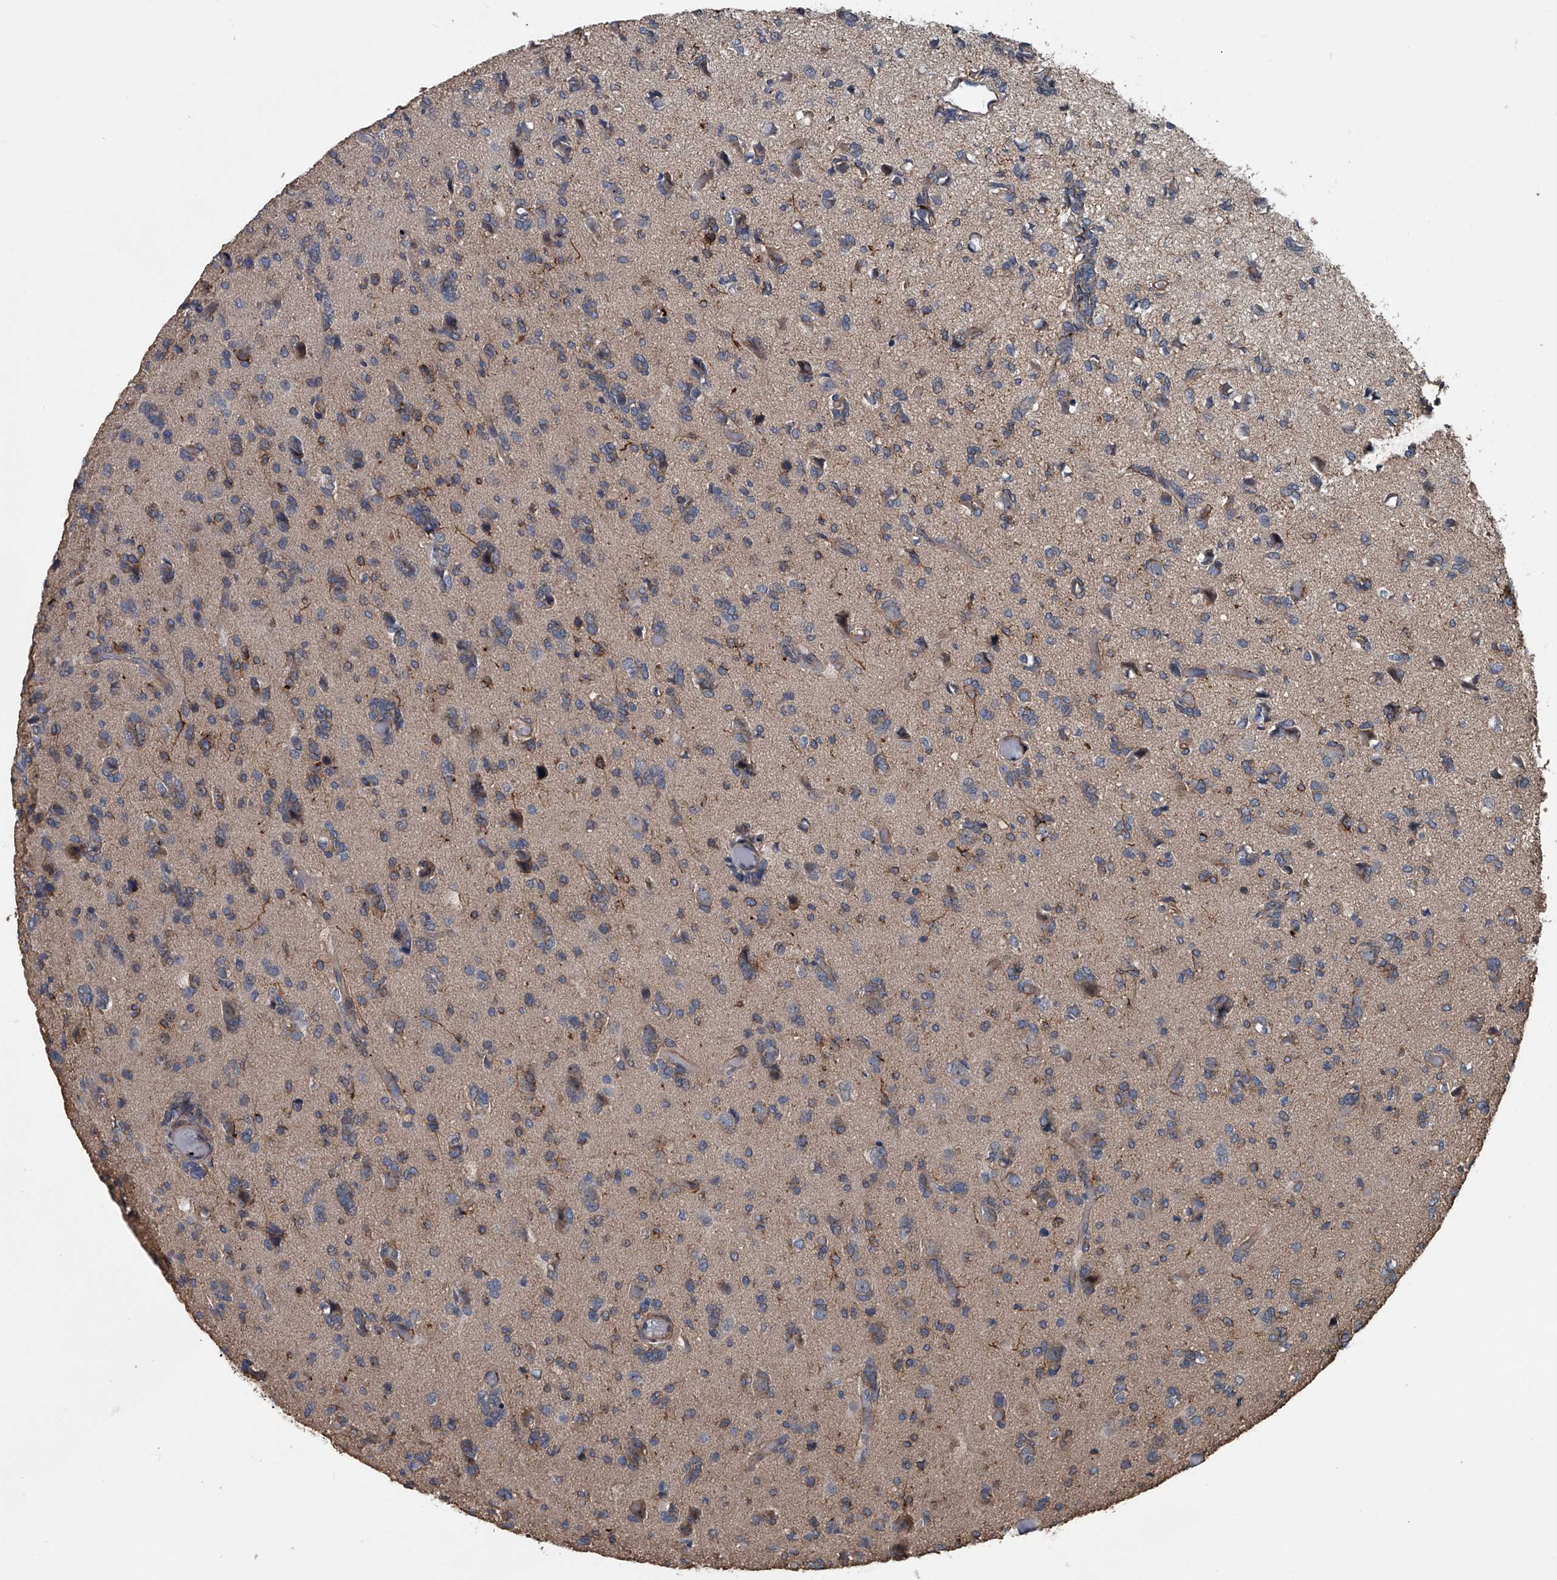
{"staining": {"intensity": "weak", "quantity": "<25%", "location": "cytoplasmic/membranous"}, "tissue": "glioma", "cell_type": "Tumor cells", "image_type": "cancer", "snomed": [{"axis": "morphology", "description": "Glioma, malignant, High grade"}, {"axis": "topography", "description": "Brain"}], "caption": "High-grade glioma (malignant) was stained to show a protein in brown. There is no significant staining in tumor cells.", "gene": "LDLRAD2", "patient": {"sex": "female", "age": 59}}